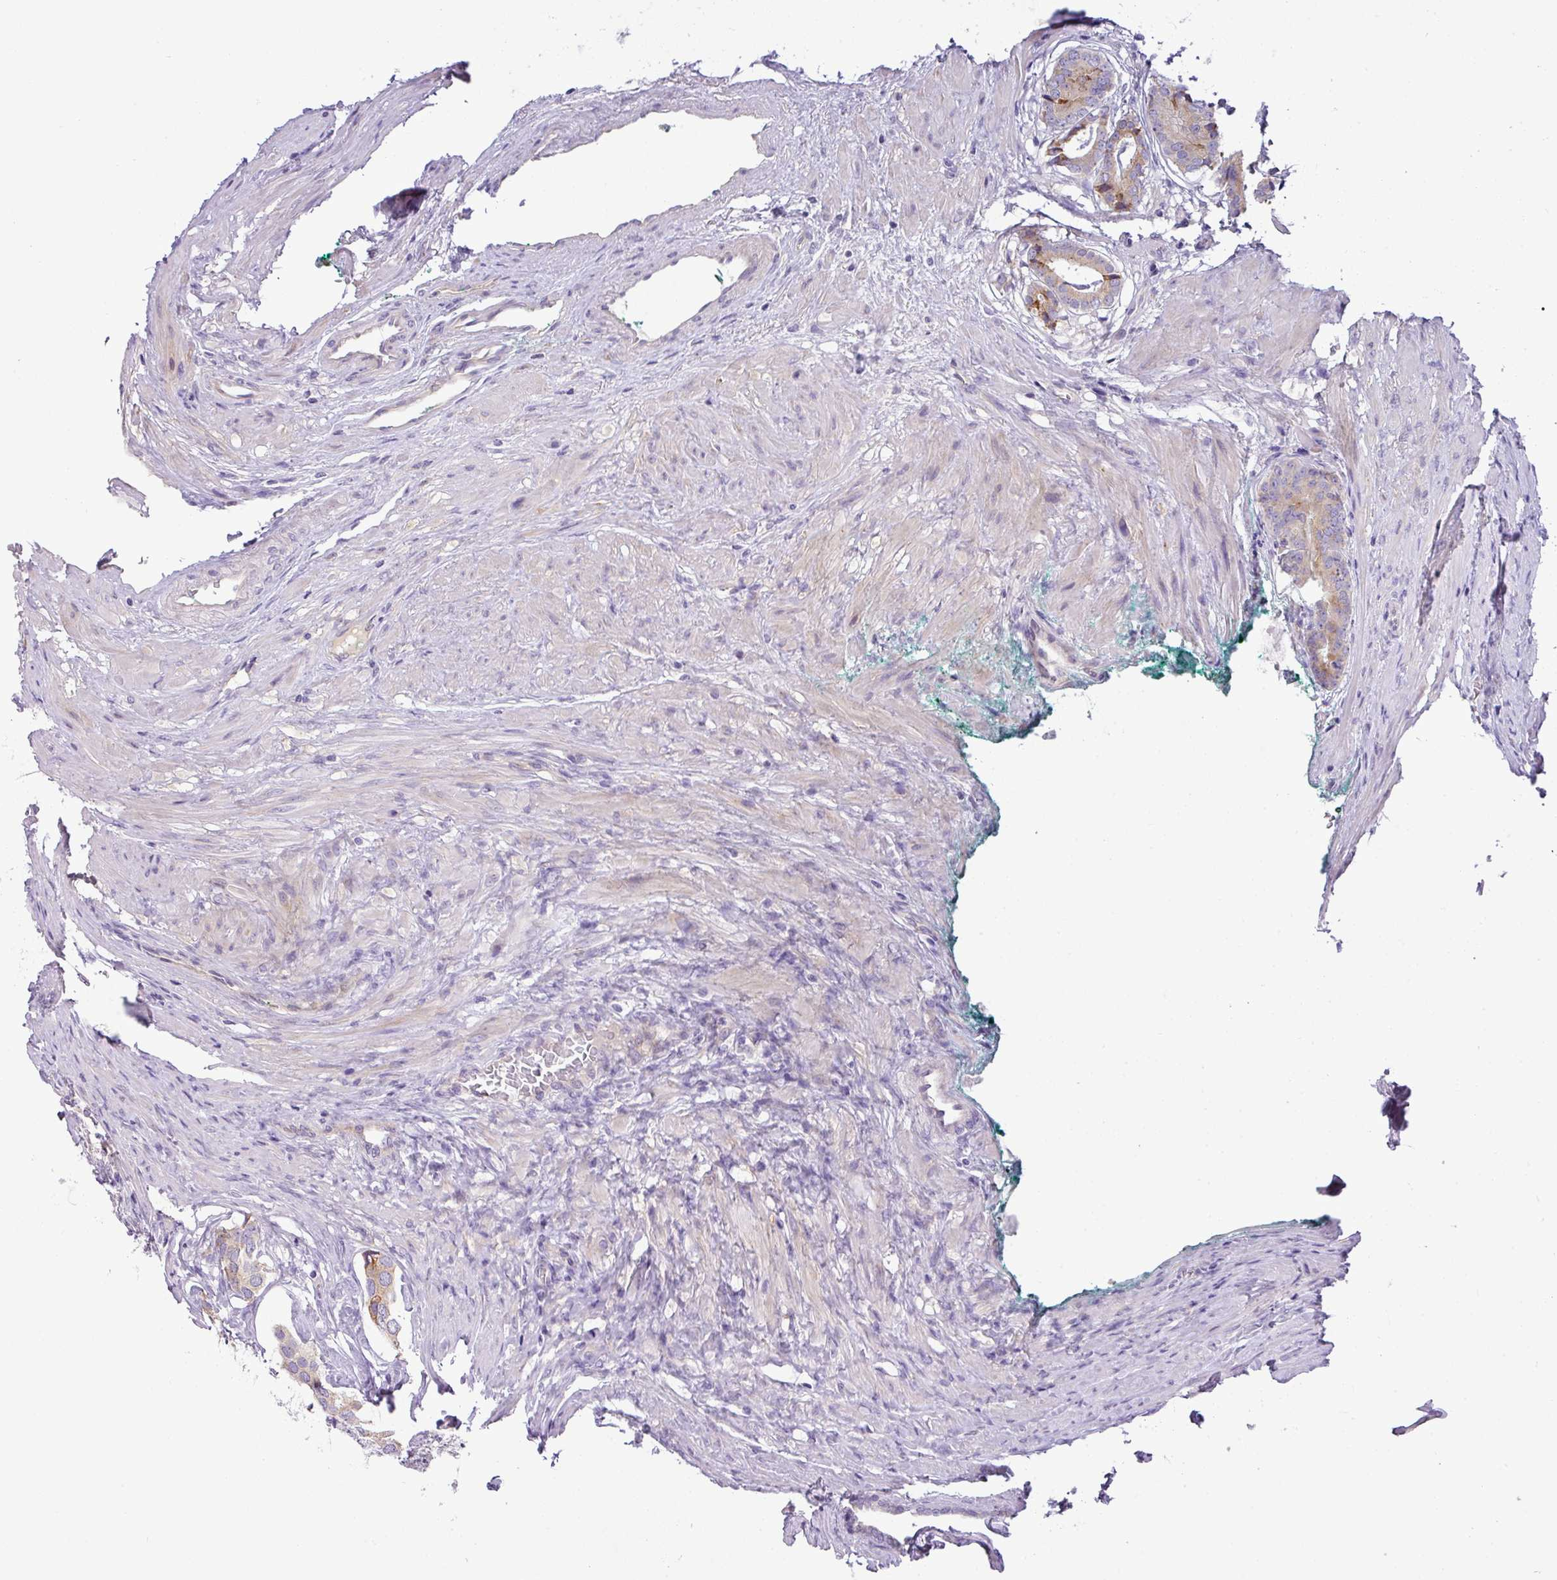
{"staining": {"intensity": "moderate", "quantity": "<25%", "location": "cytoplasmic/membranous"}, "tissue": "prostate cancer", "cell_type": "Tumor cells", "image_type": "cancer", "snomed": [{"axis": "morphology", "description": "Adenocarcinoma, Low grade"}, {"axis": "topography", "description": "Prostate"}], "caption": "Protein expression by immunohistochemistry (IHC) reveals moderate cytoplasmic/membranous staining in approximately <25% of tumor cells in prostate cancer (adenocarcinoma (low-grade)). The staining was performed using DAB (3,3'-diaminobenzidine) to visualize the protein expression in brown, while the nuclei were stained in blue with hematoxylin (Magnification: 20x).", "gene": "PIK3R5", "patient": {"sex": "male", "age": 71}}